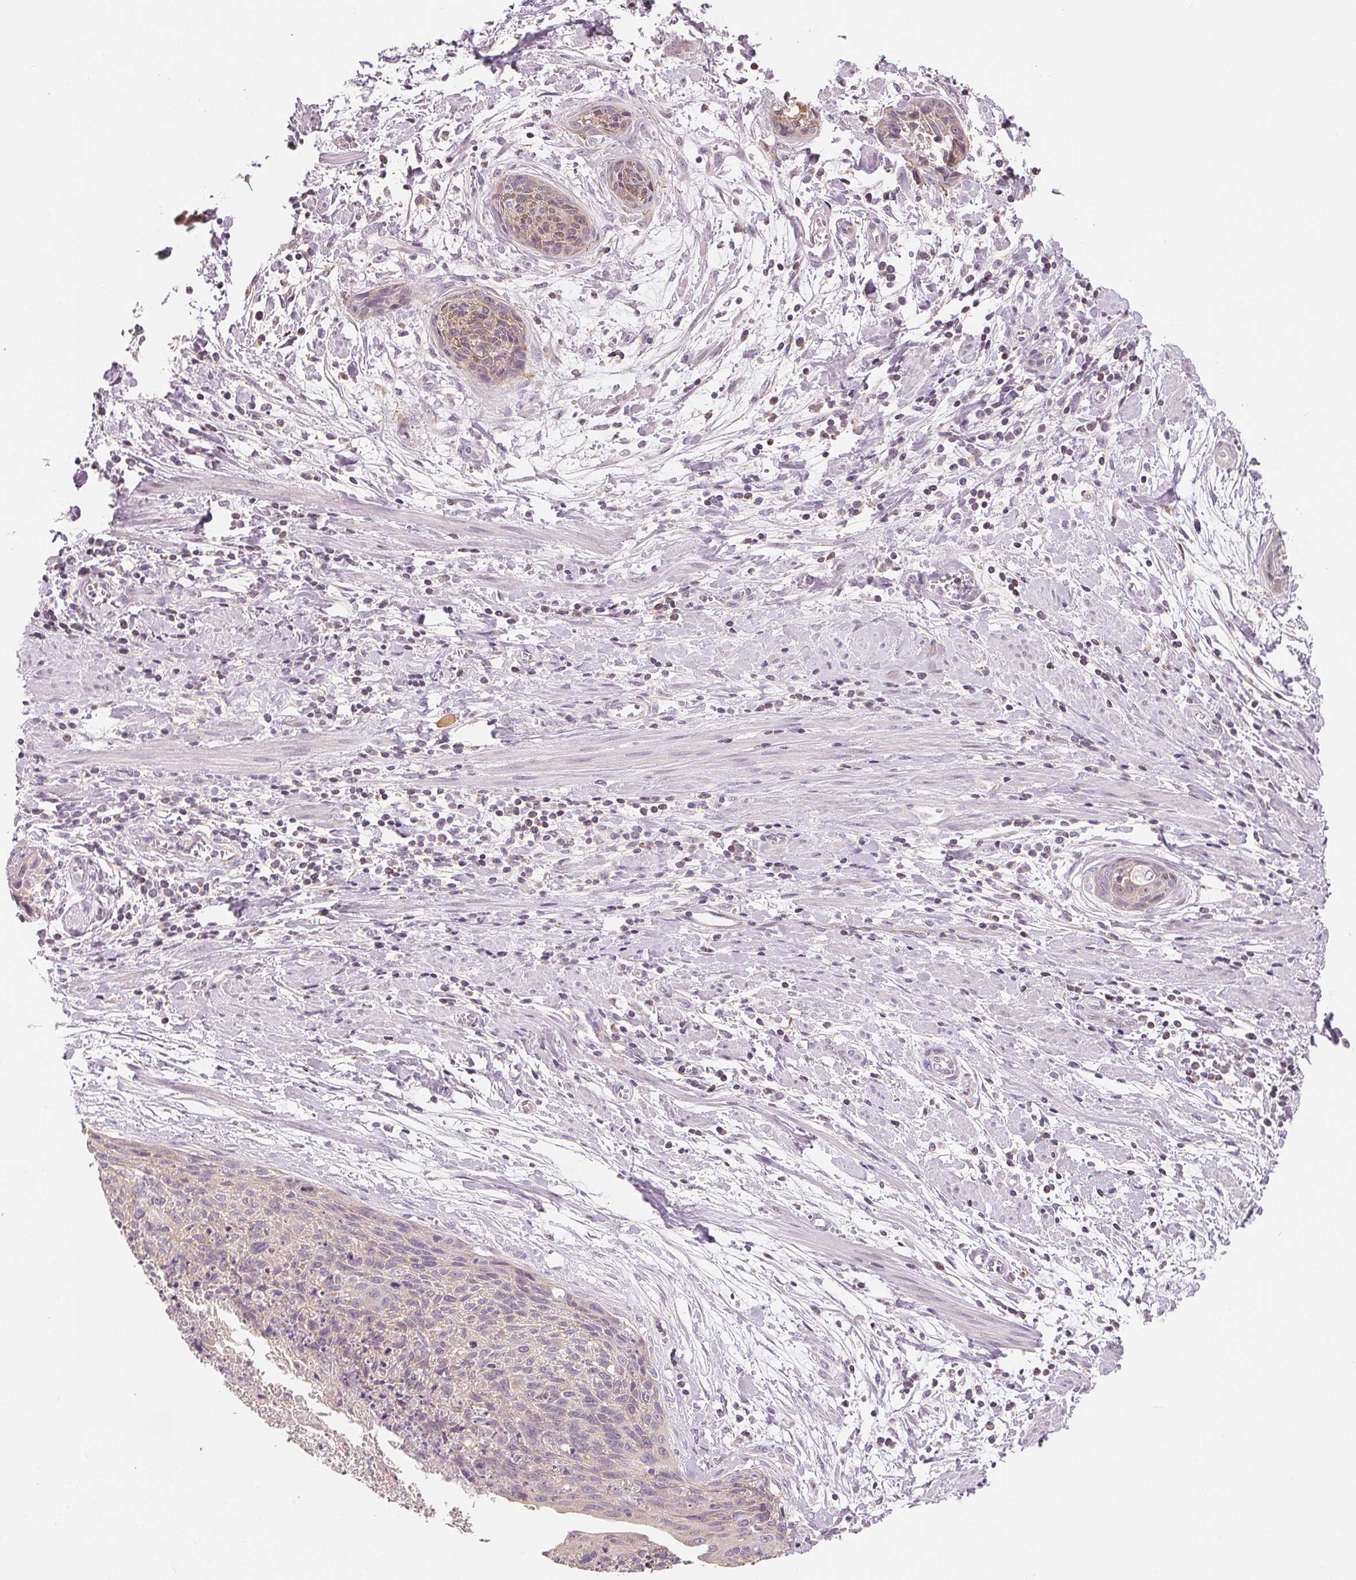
{"staining": {"intensity": "weak", "quantity": "<25%", "location": "cytoplasmic/membranous"}, "tissue": "cervical cancer", "cell_type": "Tumor cells", "image_type": "cancer", "snomed": [{"axis": "morphology", "description": "Squamous cell carcinoma, NOS"}, {"axis": "topography", "description": "Cervix"}], "caption": "This is an immunohistochemistry (IHC) histopathology image of human cervical cancer. There is no positivity in tumor cells.", "gene": "VTCN1", "patient": {"sex": "female", "age": 55}}